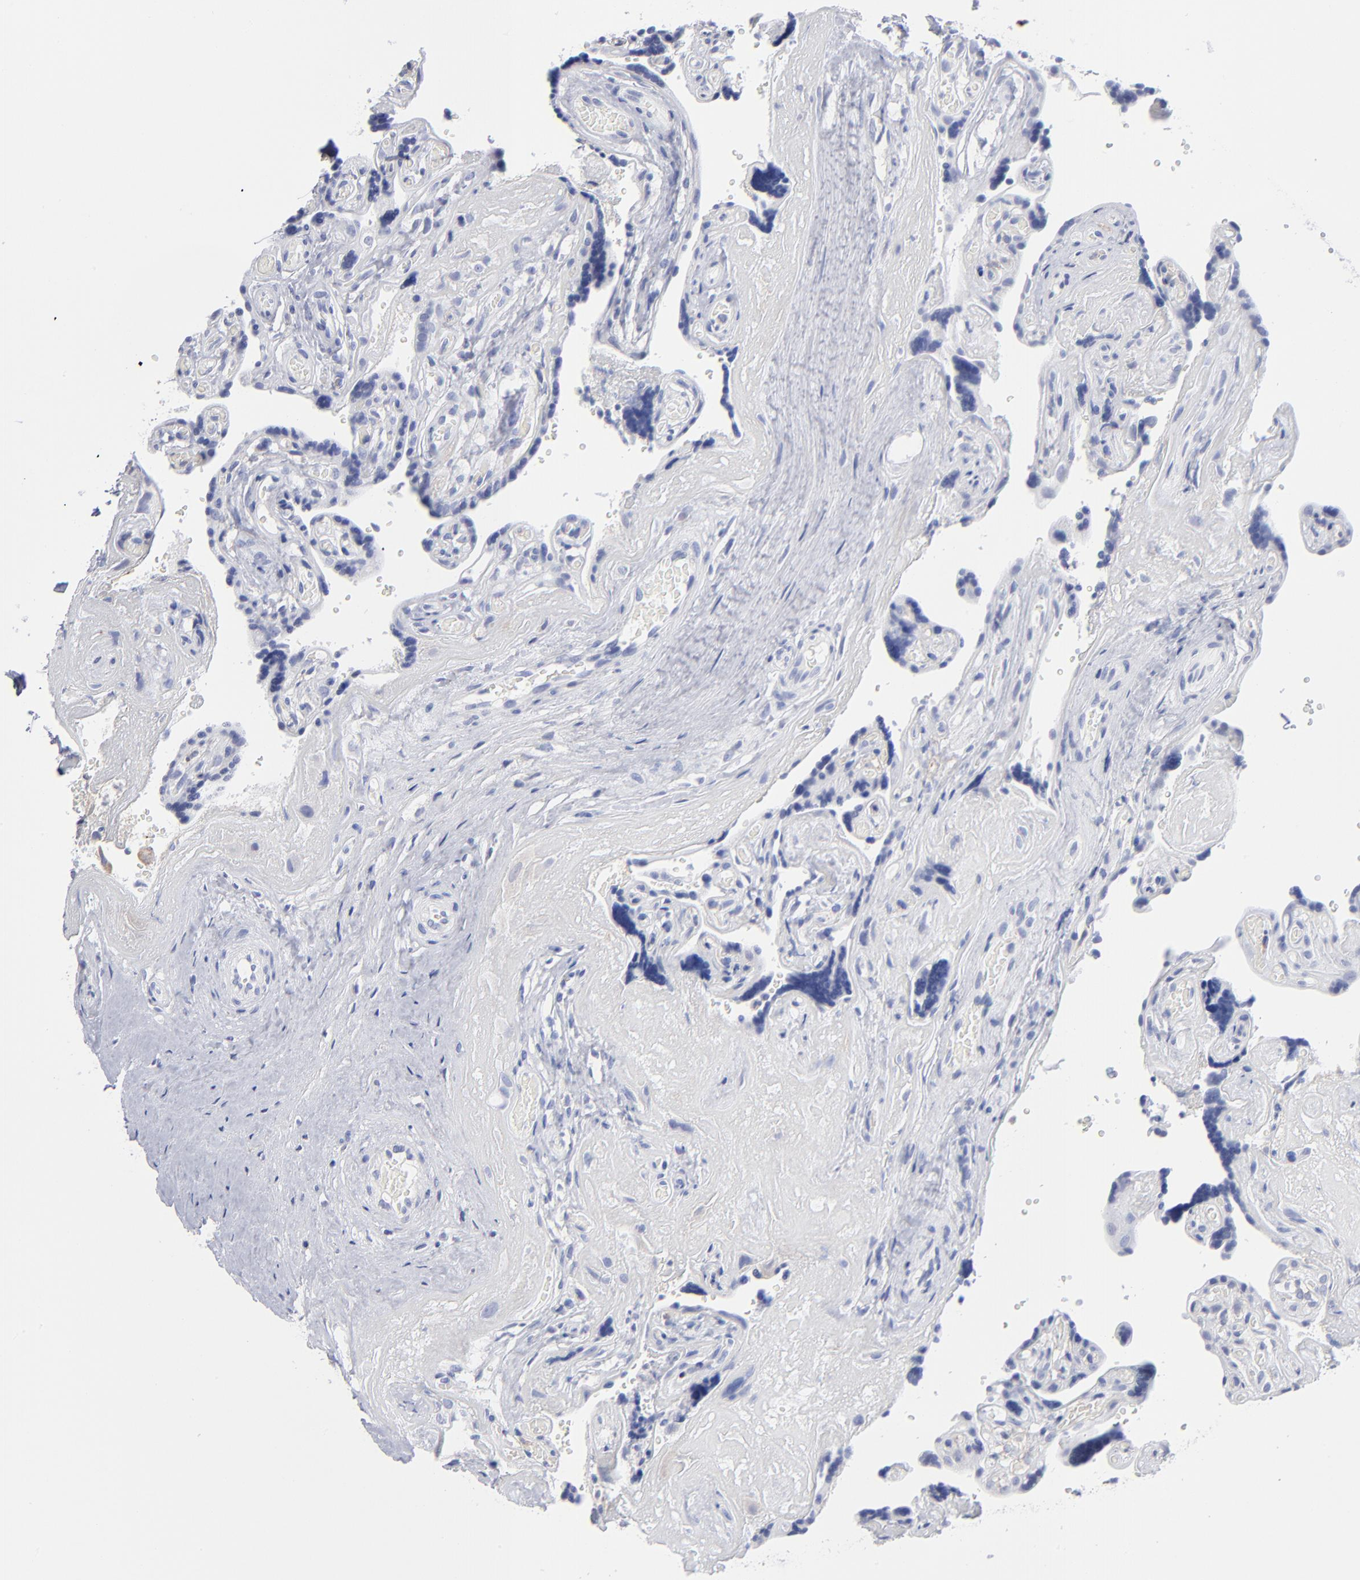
{"staining": {"intensity": "negative", "quantity": "none", "location": "none"}, "tissue": "placenta", "cell_type": "Decidual cells", "image_type": "normal", "snomed": [{"axis": "morphology", "description": "Normal tissue, NOS"}, {"axis": "topography", "description": "Placenta"}], "caption": "This is an IHC photomicrograph of benign placenta. There is no staining in decidual cells.", "gene": "LAT2", "patient": {"sex": "female", "age": 30}}